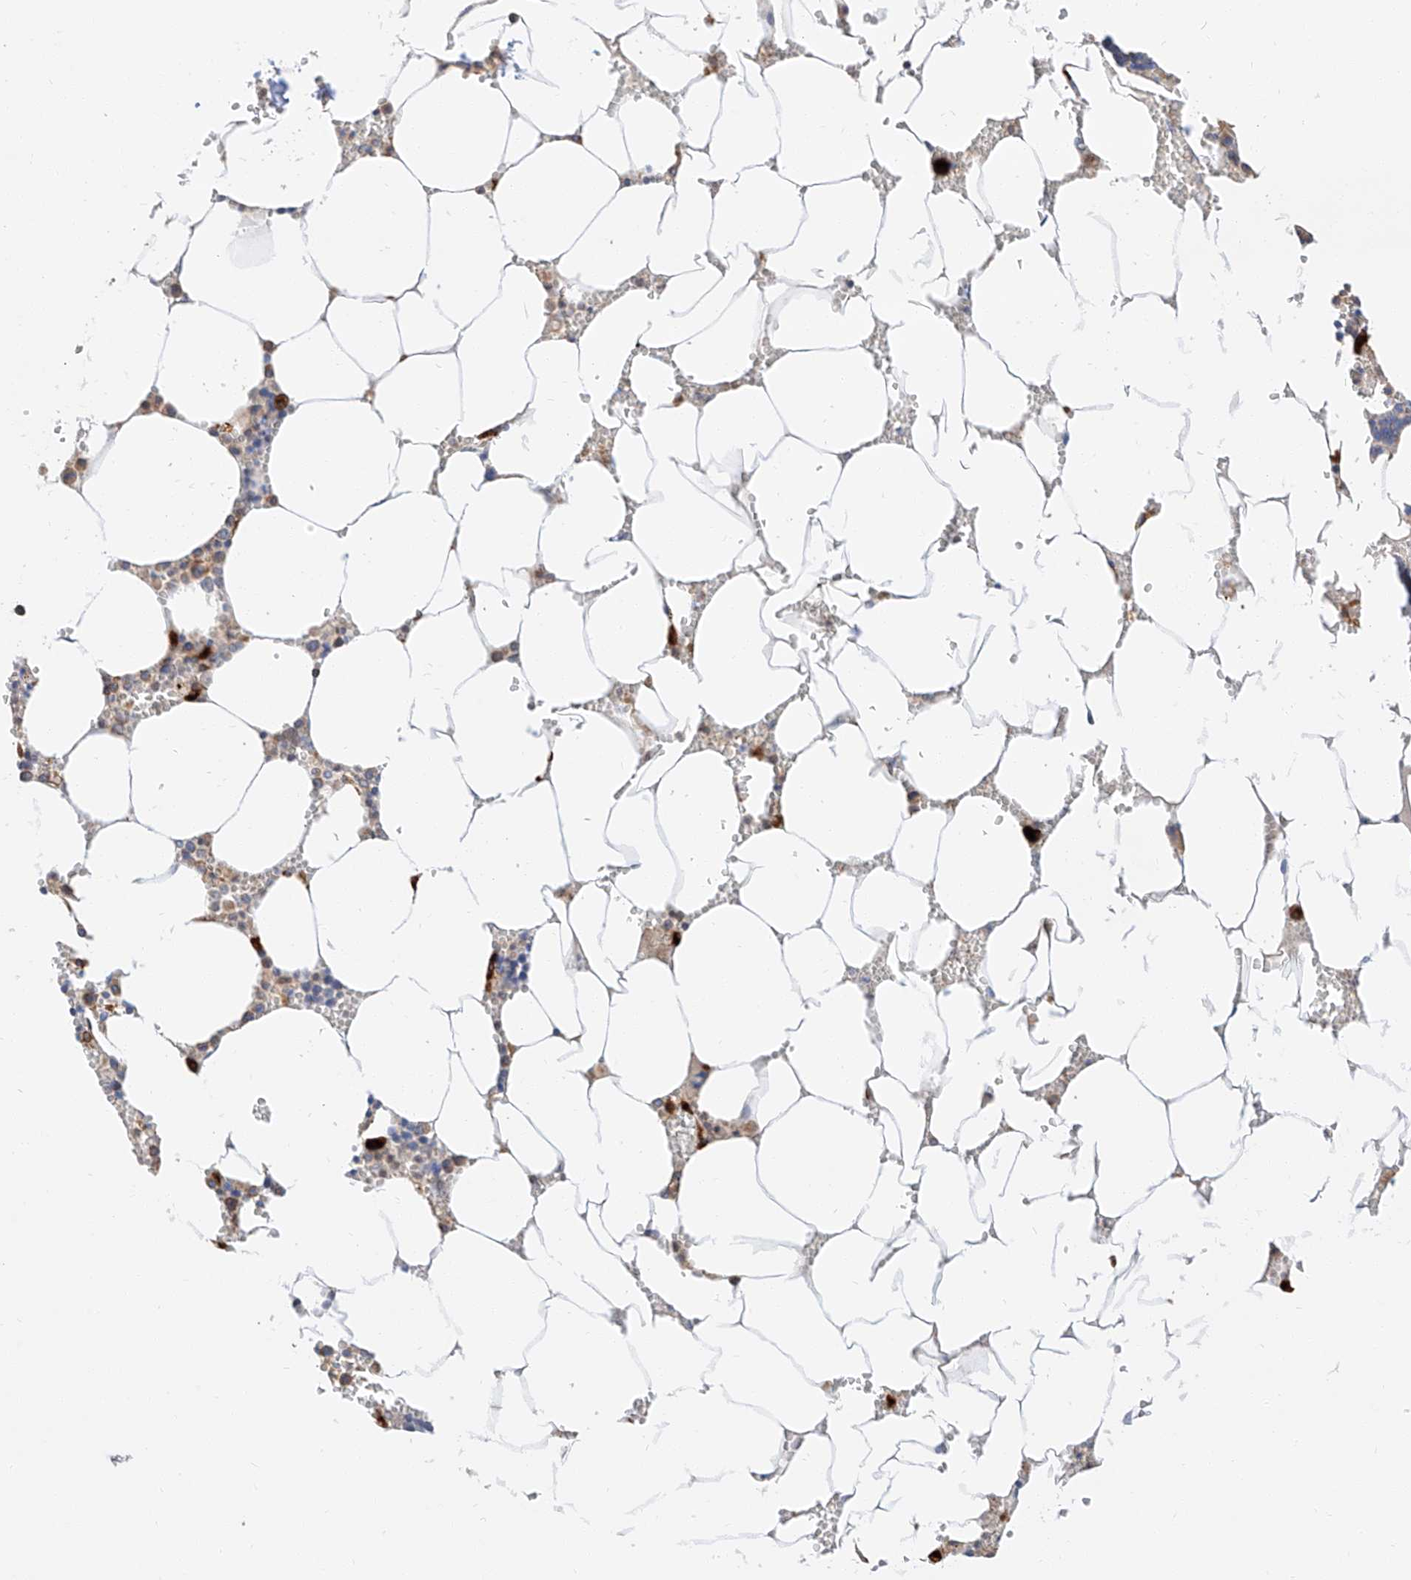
{"staining": {"intensity": "strong", "quantity": "<25%", "location": "cytoplasmic/membranous"}, "tissue": "bone marrow", "cell_type": "Hematopoietic cells", "image_type": "normal", "snomed": [{"axis": "morphology", "description": "Normal tissue, NOS"}, {"axis": "topography", "description": "Bone marrow"}], "caption": "A histopathology image showing strong cytoplasmic/membranous positivity in about <25% of hematopoietic cells in unremarkable bone marrow, as visualized by brown immunohistochemical staining.", "gene": "GLMN", "patient": {"sex": "male", "age": 70}}